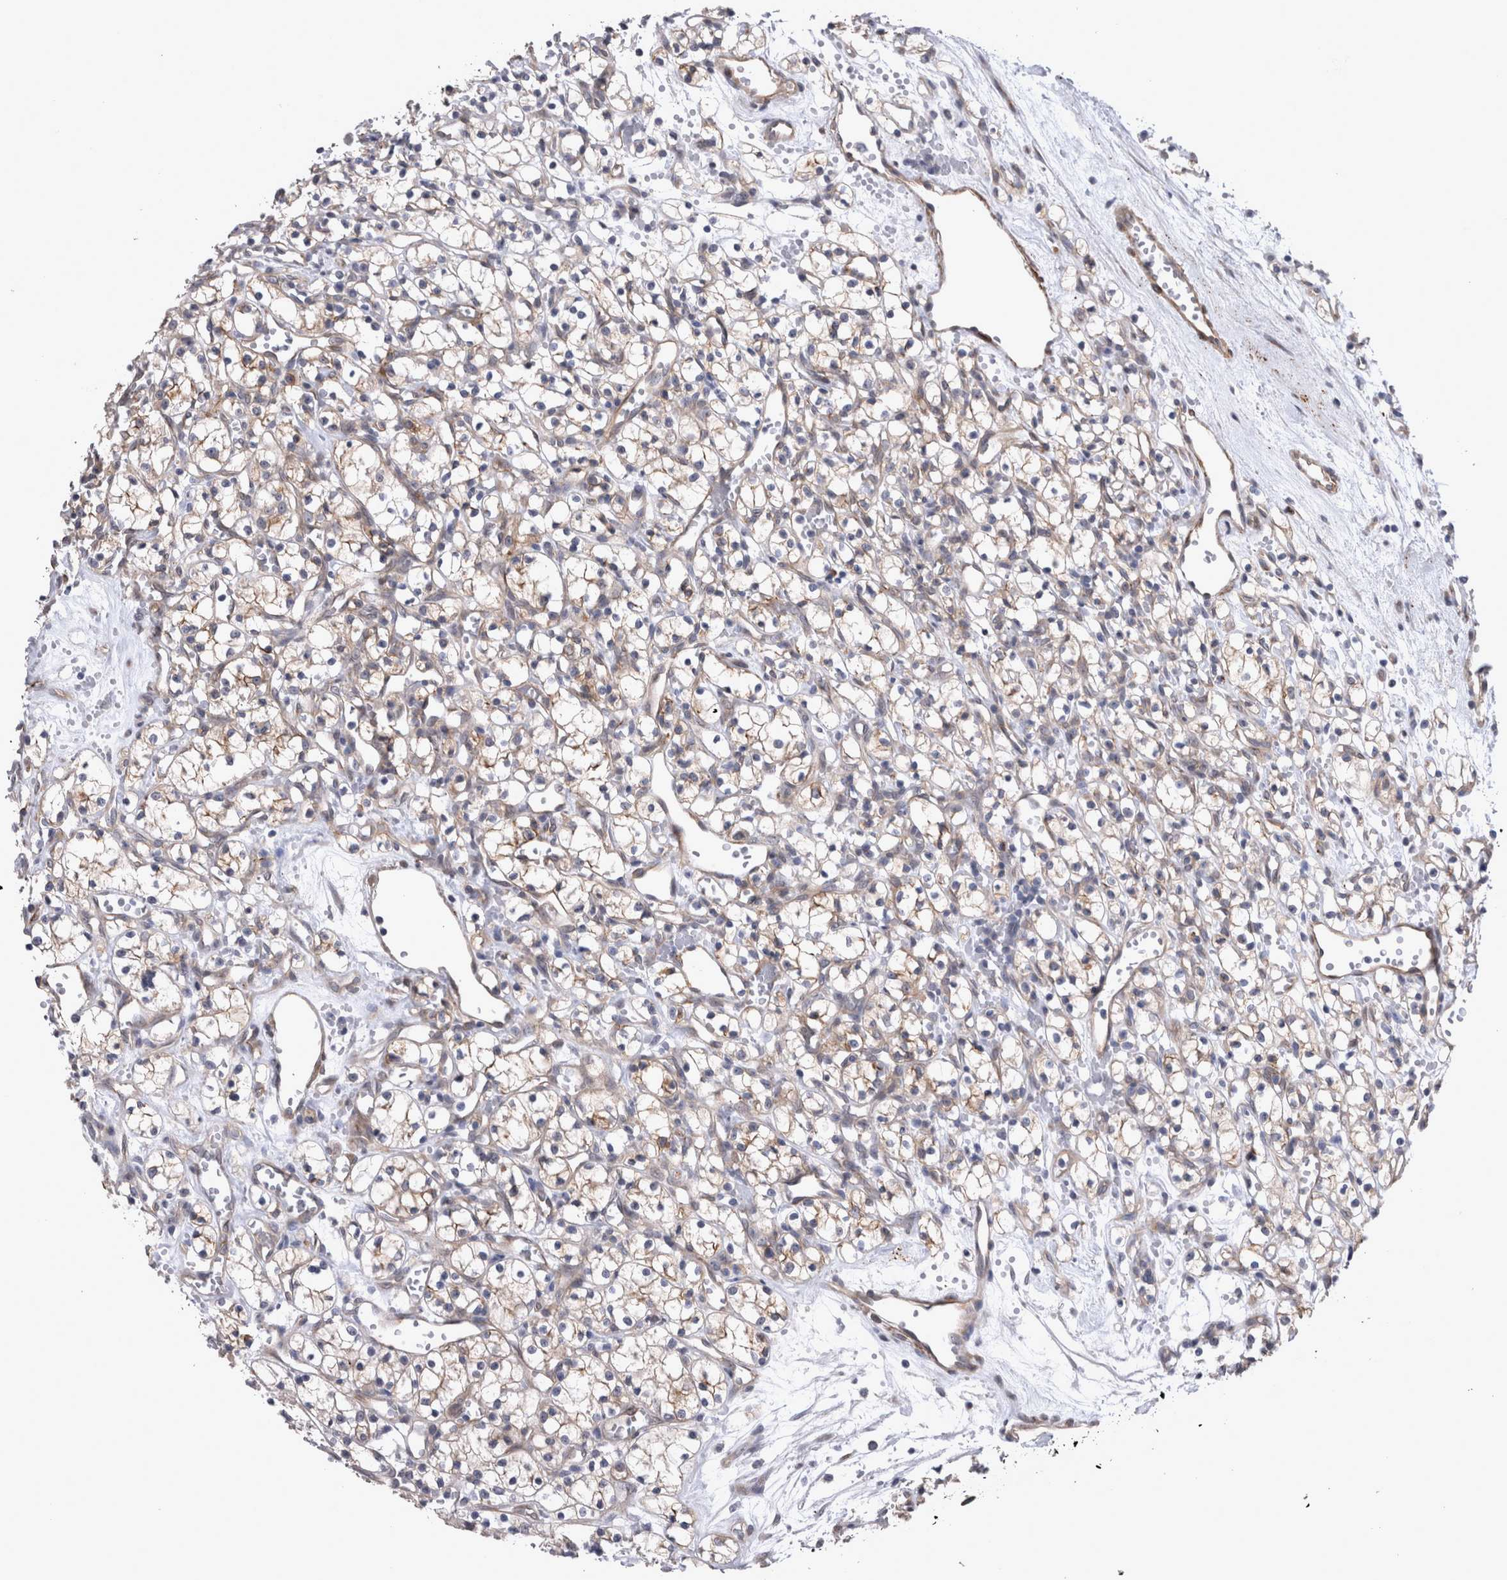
{"staining": {"intensity": "weak", "quantity": ">75%", "location": "cytoplasmic/membranous"}, "tissue": "renal cancer", "cell_type": "Tumor cells", "image_type": "cancer", "snomed": [{"axis": "morphology", "description": "Adenocarcinoma, NOS"}, {"axis": "topography", "description": "Kidney"}], "caption": "Weak cytoplasmic/membranous protein staining is identified in approximately >75% of tumor cells in renal adenocarcinoma.", "gene": "DDX6", "patient": {"sex": "female", "age": 59}}